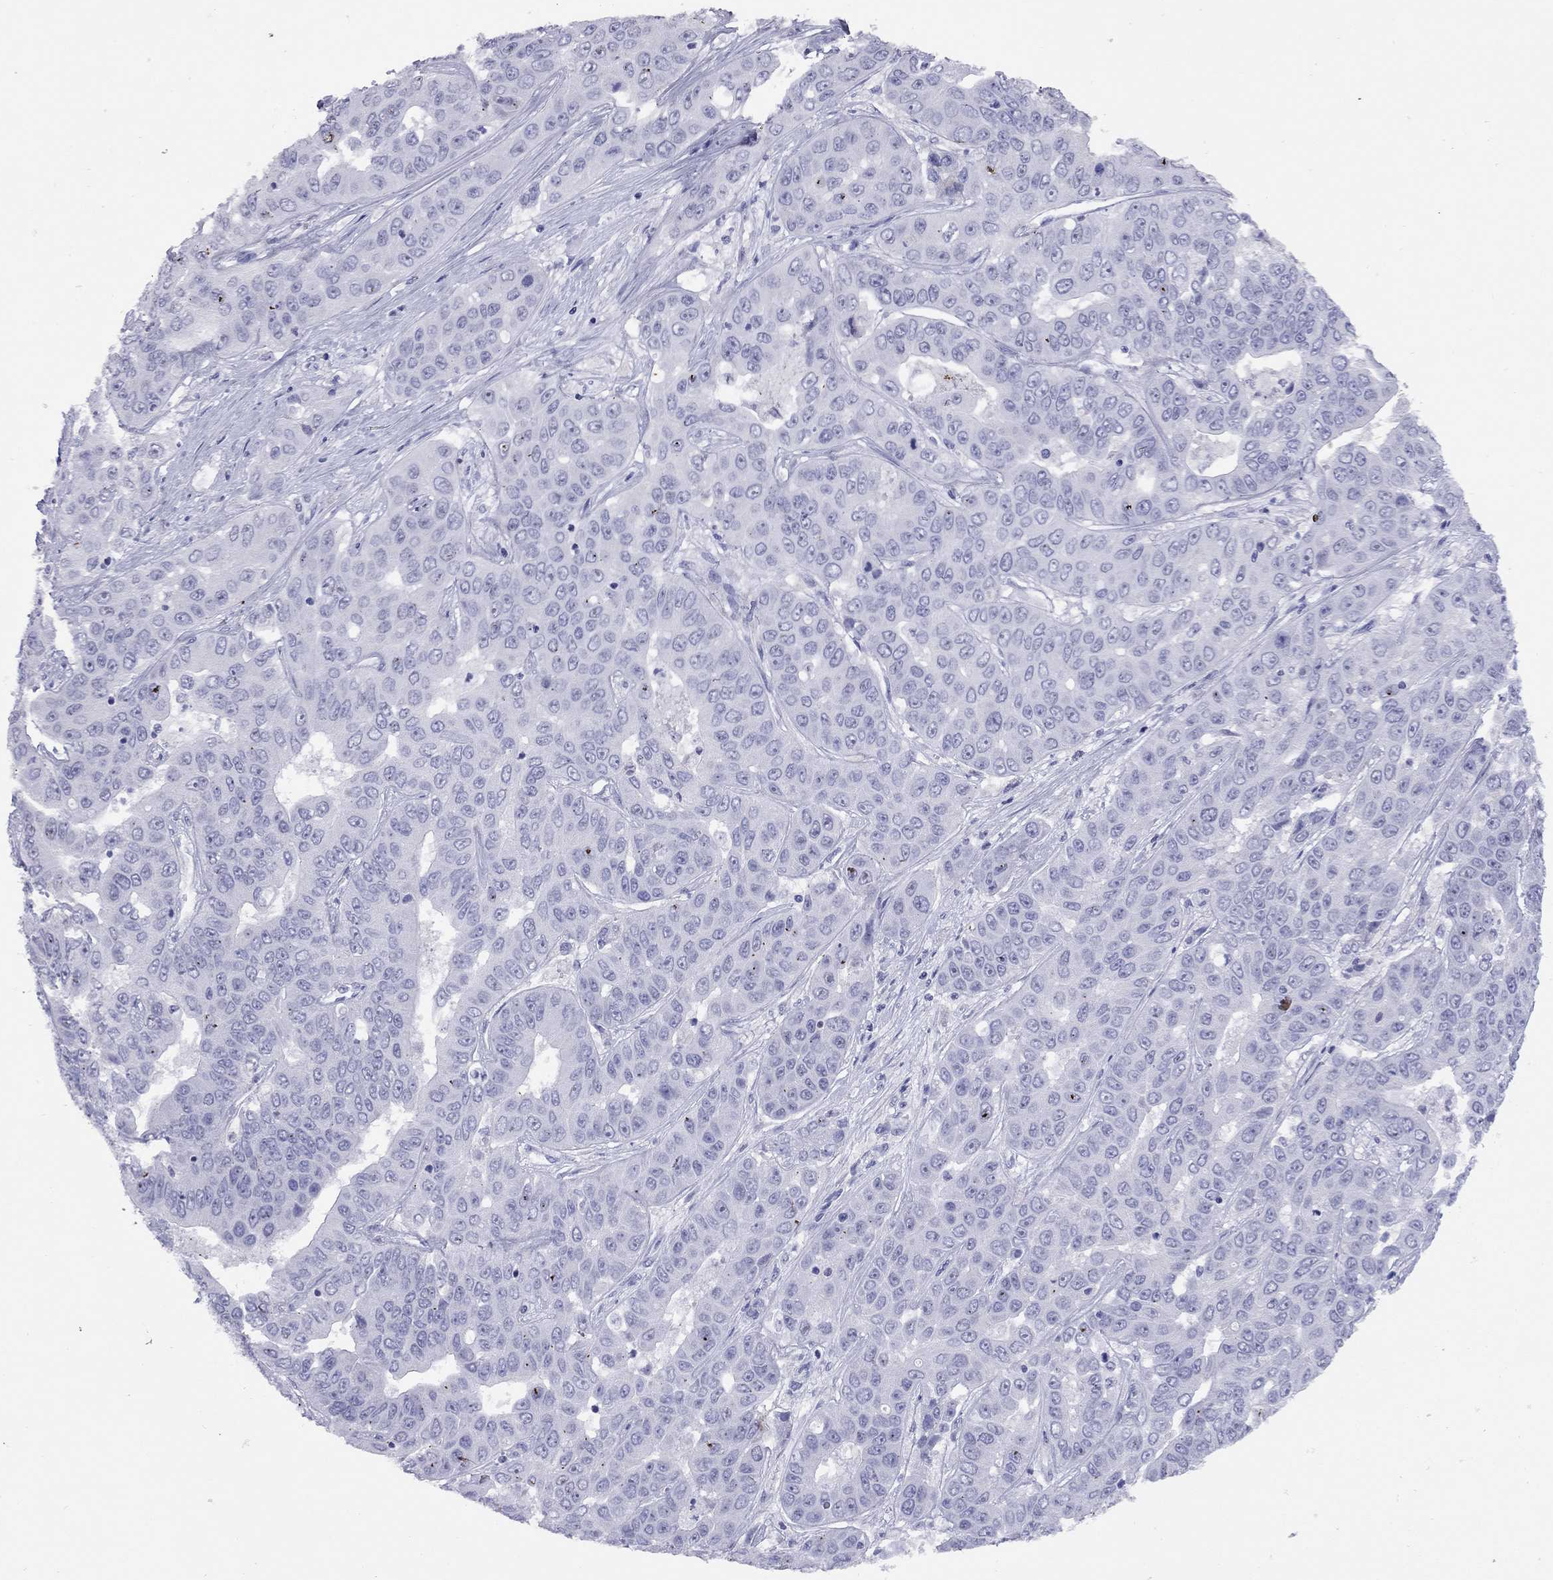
{"staining": {"intensity": "negative", "quantity": "none", "location": "none"}, "tissue": "liver cancer", "cell_type": "Tumor cells", "image_type": "cancer", "snomed": [{"axis": "morphology", "description": "Cholangiocarcinoma"}, {"axis": "topography", "description": "Liver"}], "caption": "Immunohistochemical staining of human cholangiocarcinoma (liver) shows no significant positivity in tumor cells. (Brightfield microscopy of DAB IHC at high magnification).", "gene": "LYAR", "patient": {"sex": "female", "age": 52}}